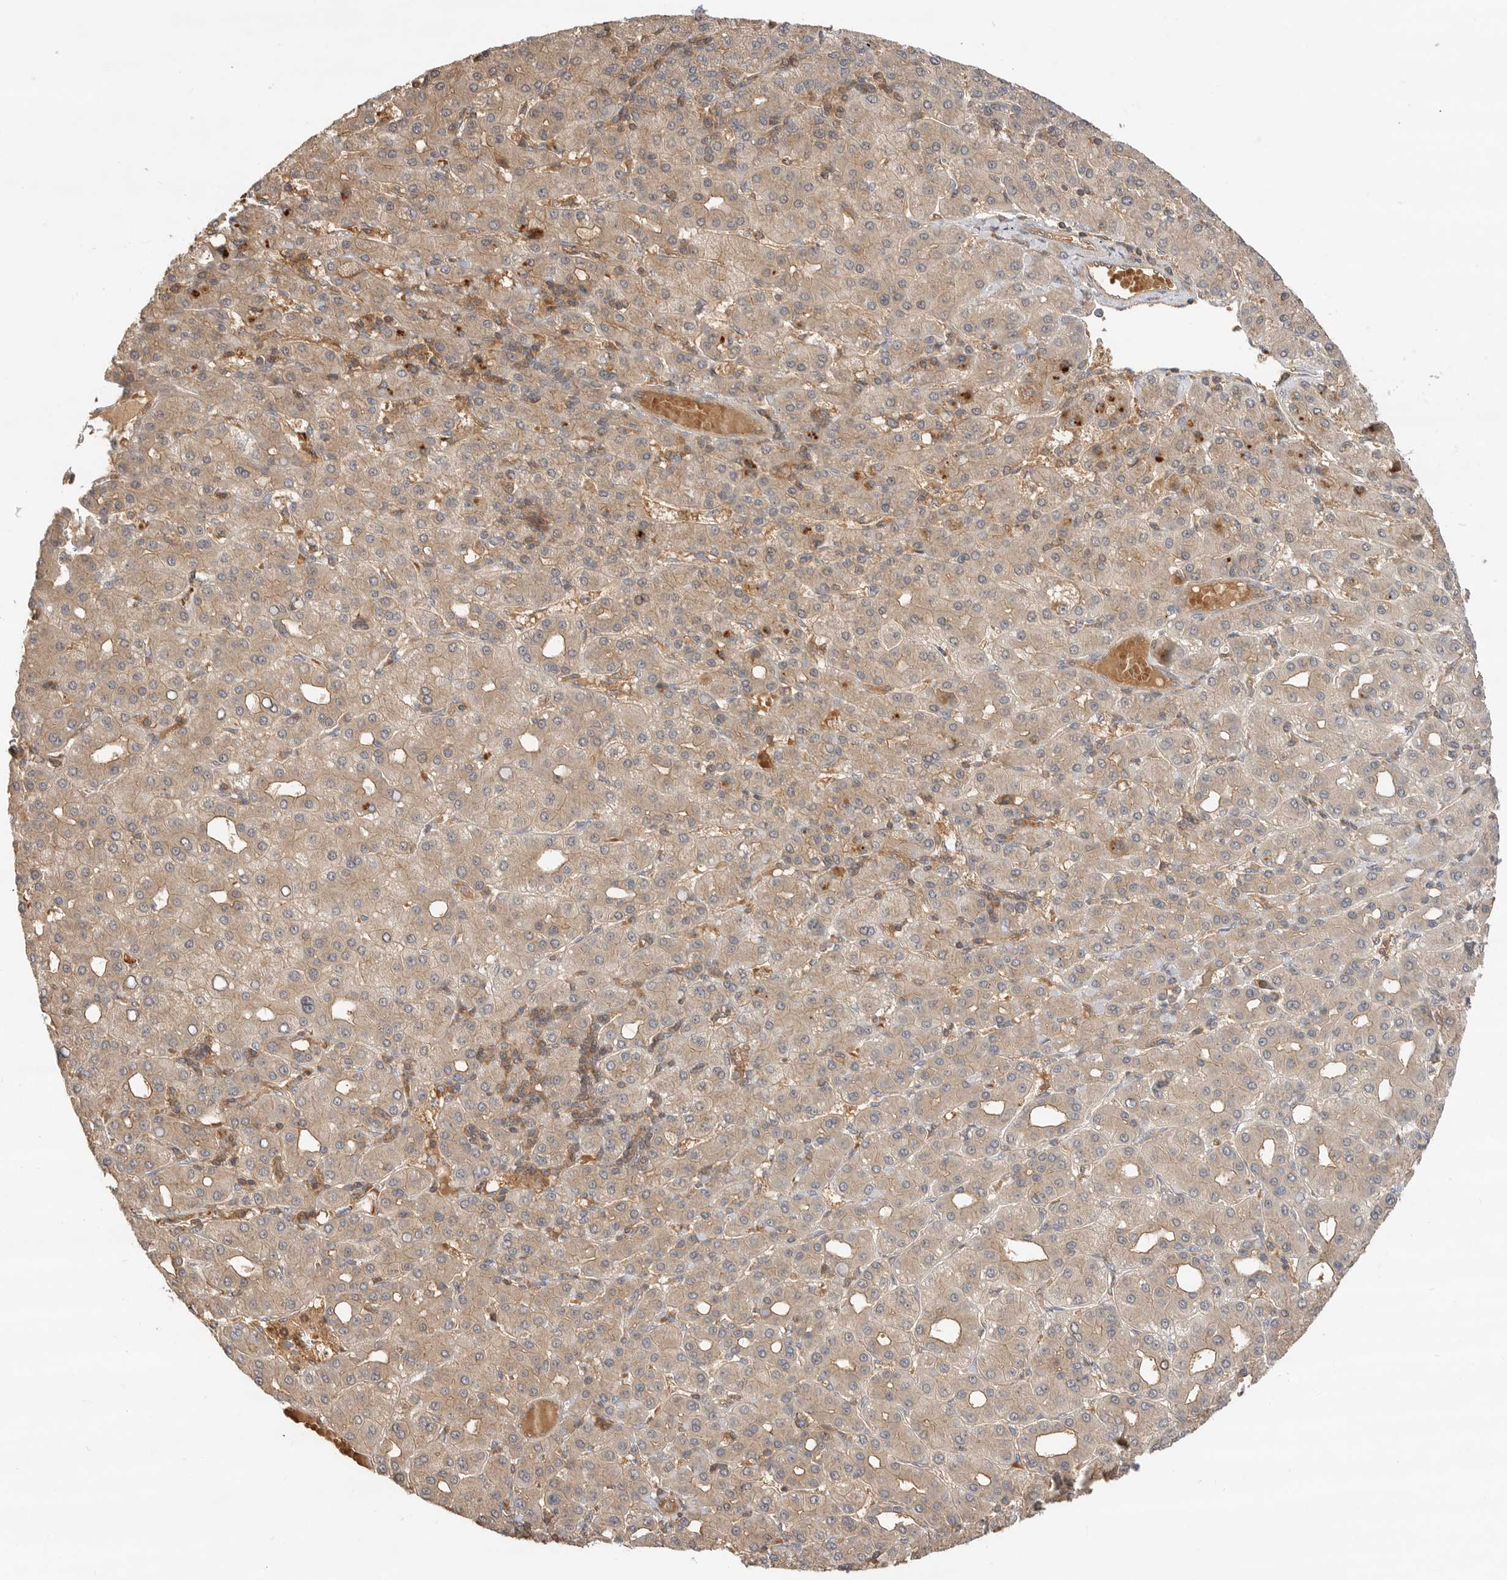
{"staining": {"intensity": "weak", "quantity": ">75%", "location": "cytoplasmic/membranous"}, "tissue": "liver cancer", "cell_type": "Tumor cells", "image_type": "cancer", "snomed": [{"axis": "morphology", "description": "Carcinoma, Hepatocellular, NOS"}, {"axis": "topography", "description": "Liver"}], "caption": "Immunohistochemical staining of liver cancer displays weak cytoplasmic/membranous protein positivity in about >75% of tumor cells.", "gene": "CLDN12", "patient": {"sex": "male", "age": 65}}